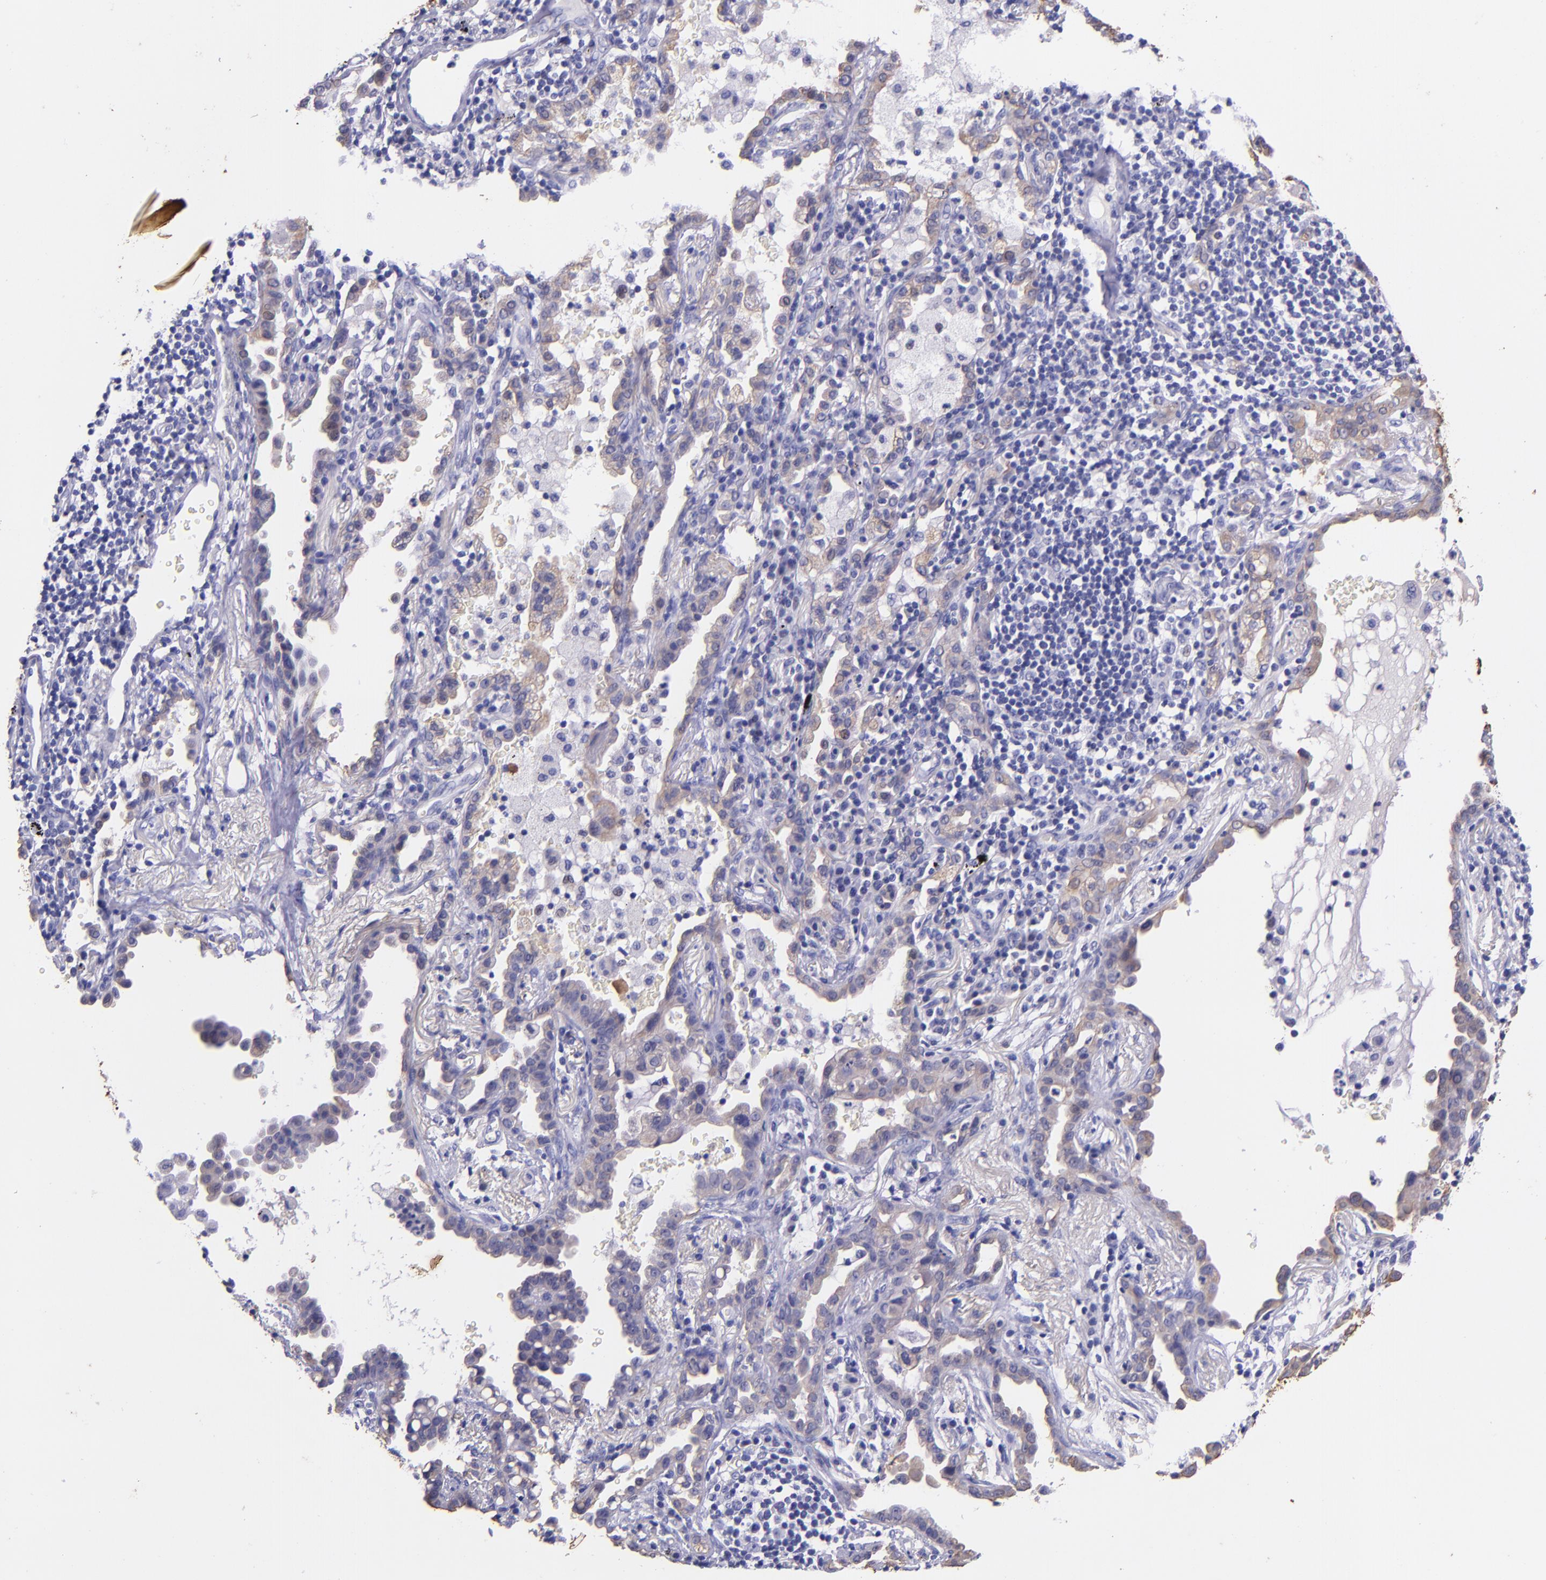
{"staining": {"intensity": "weak", "quantity": ">75%", "location": "cytoplasmic/membranous"}, "tissue": "lung cancer", "cell_type": "Tumor cells", "image_type": "cancer", "snomed": [{"axis": "morphology", "description": "Adenocarcinoma, NOS"}, {"axis": "topography", "description": "Lung"}], "caption": "Tumor cells reveal low levels of weak cytoplasmic/membranous positivity in approximately >75% of cells in human lung cancer. The protein is shown in brown color, while the nuclei are stained blue.", "gene": "KRT4", "patient": {"sex": "female", "age": 50}}